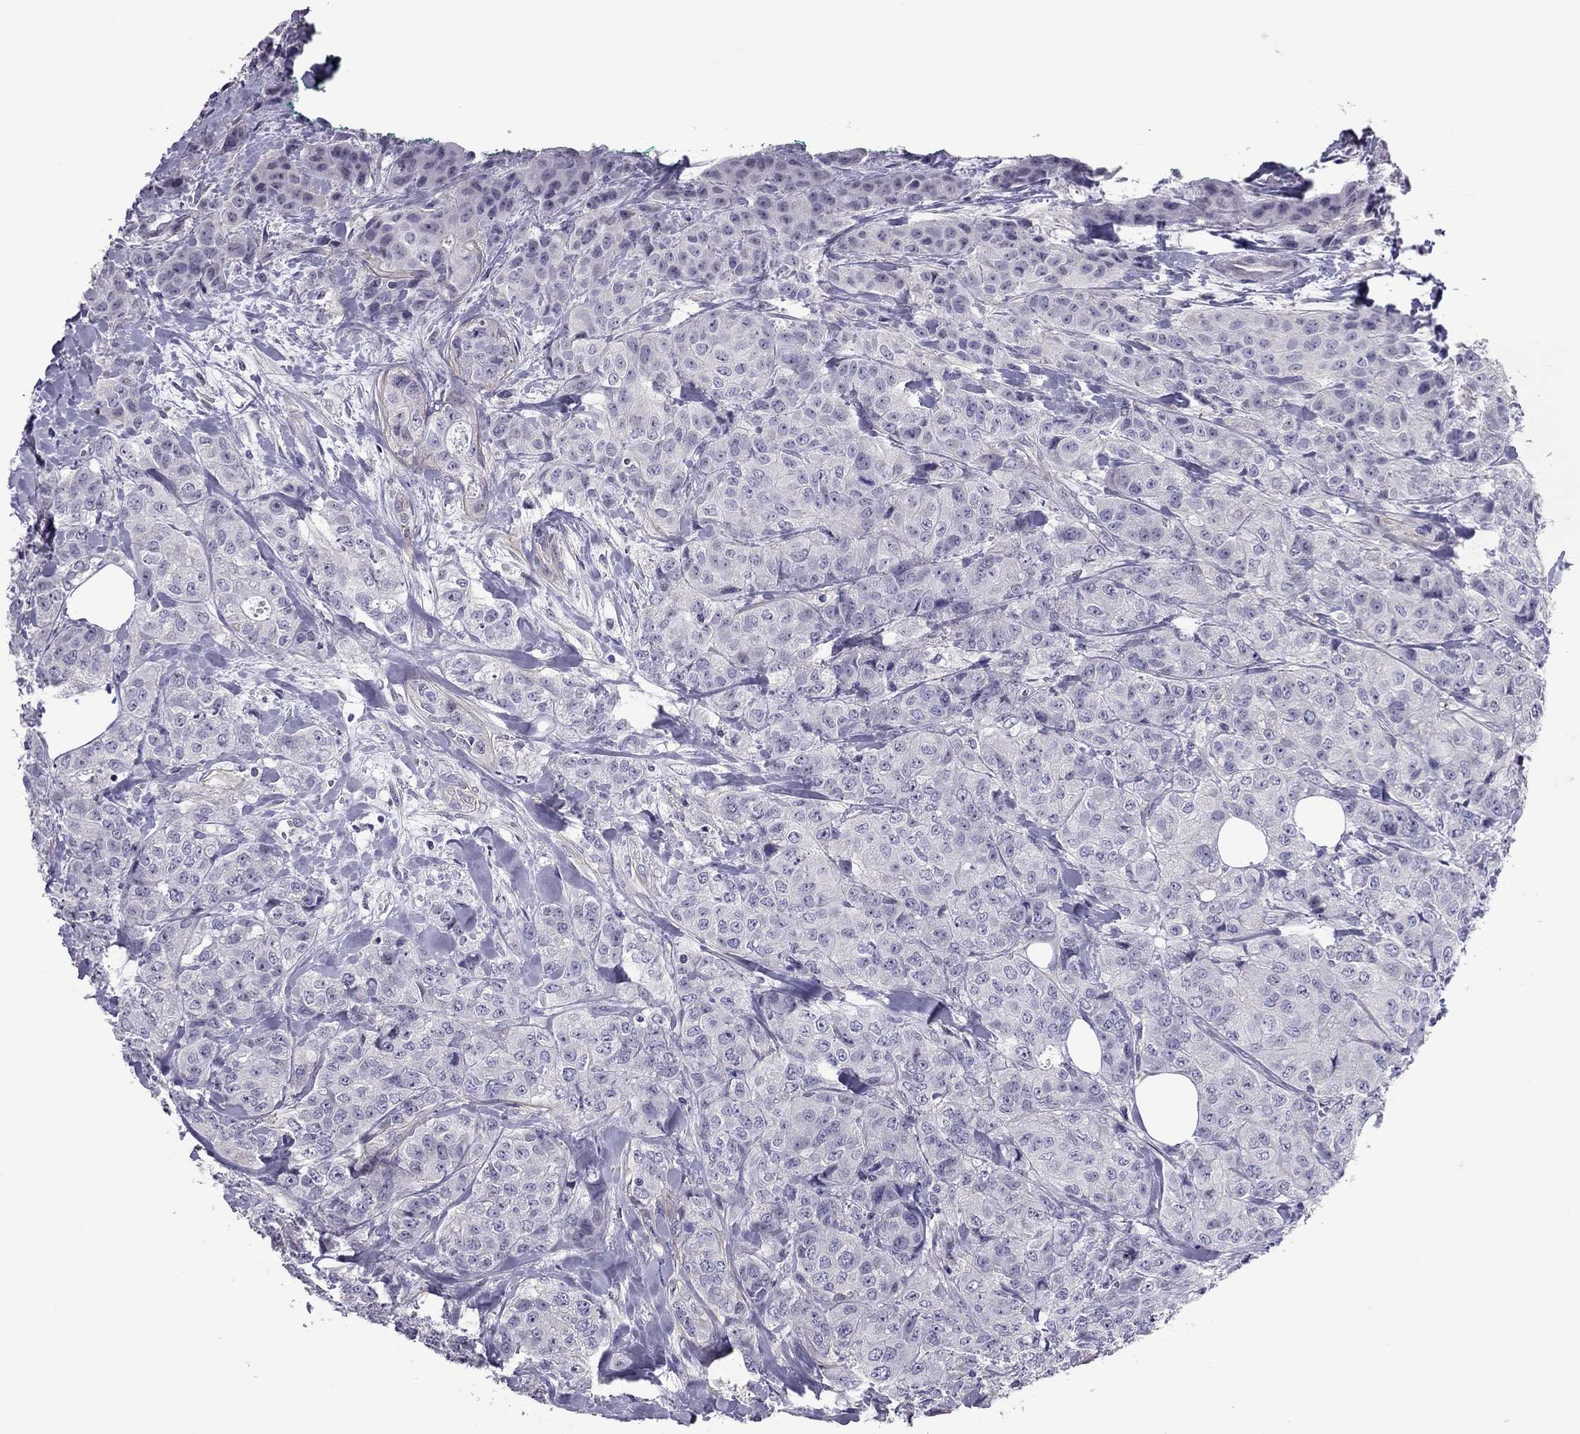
{"staining": {"intensity": "negative", "quantity": "none", "location": "none"}, "tissue": "breast cancer", "cell_type": "Tumor cells", "image_type": "cancer", "snomed": [{"axis": "morphology", "description": "Duct carcinoma"}, {"axis": "topography", "description": "Breast"}], "caption": "An image of breast cancer (intraductal carcinoma) stained for a protein displays no brown staining in tumor cells.", "gene": "SLC16A8", "patient": {"sex": "female", "age": 43}}